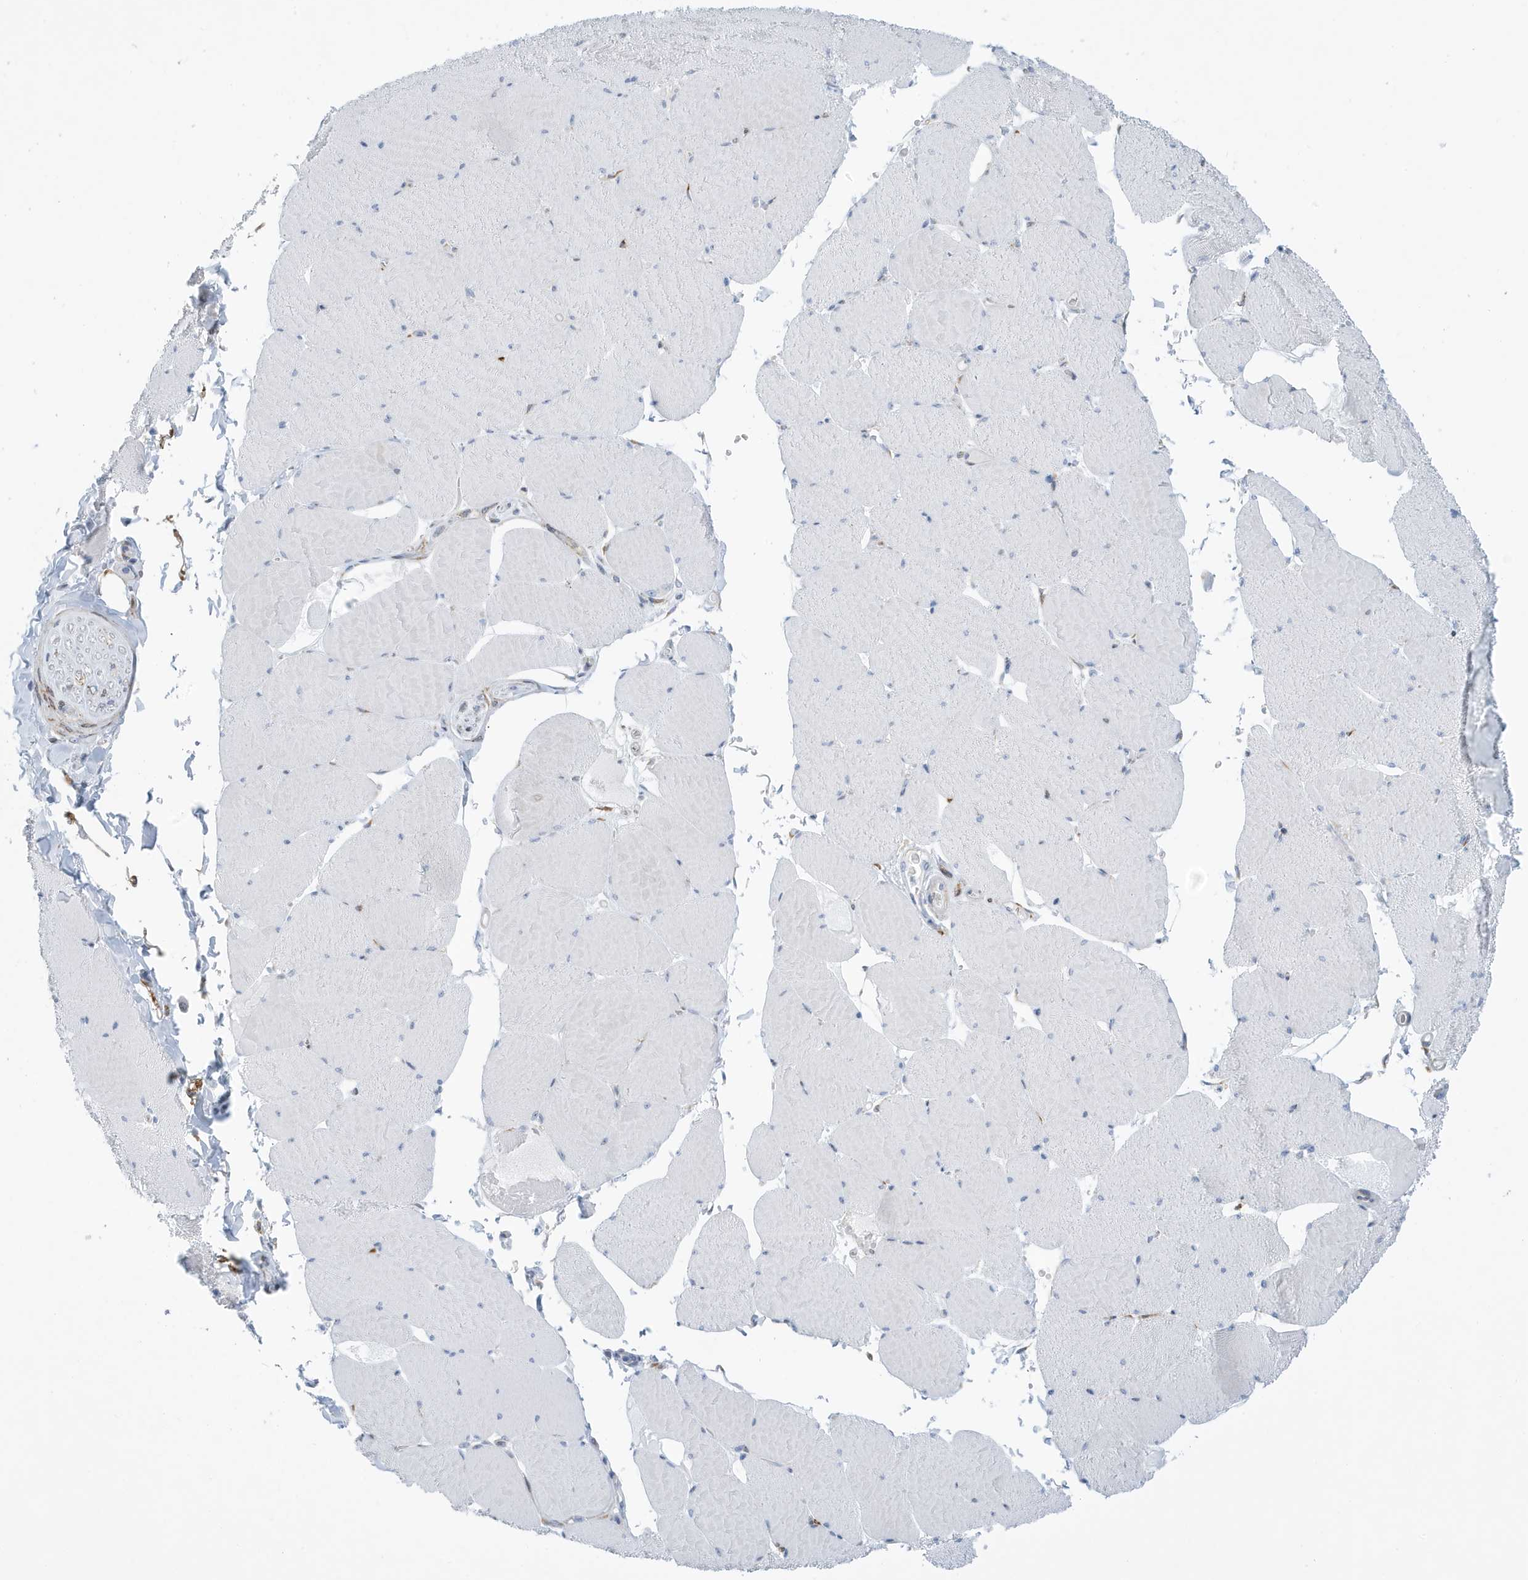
{"staining": {"intensity": "negative", "quantity": "none", "location": "none"}, "tissue": "skeletal muscle", "cell_type": "Myocytes", "image_type": "normal", "snomed": [{"axis": "morphology", "description": "Normal tissue, NOS"}, {"axis": "topography", "description": "Skeletal muscle"}, {"axis": "topography", "description": "Head-Neck"}], "caption": "IHC of normal skeletal muscle reveals no expression in myocytes. (DAB IHC visualized using brightfield microscopy, high magnification).", "gene": "SEMA3F", "patient": {"sex": "male", "age": 66}}